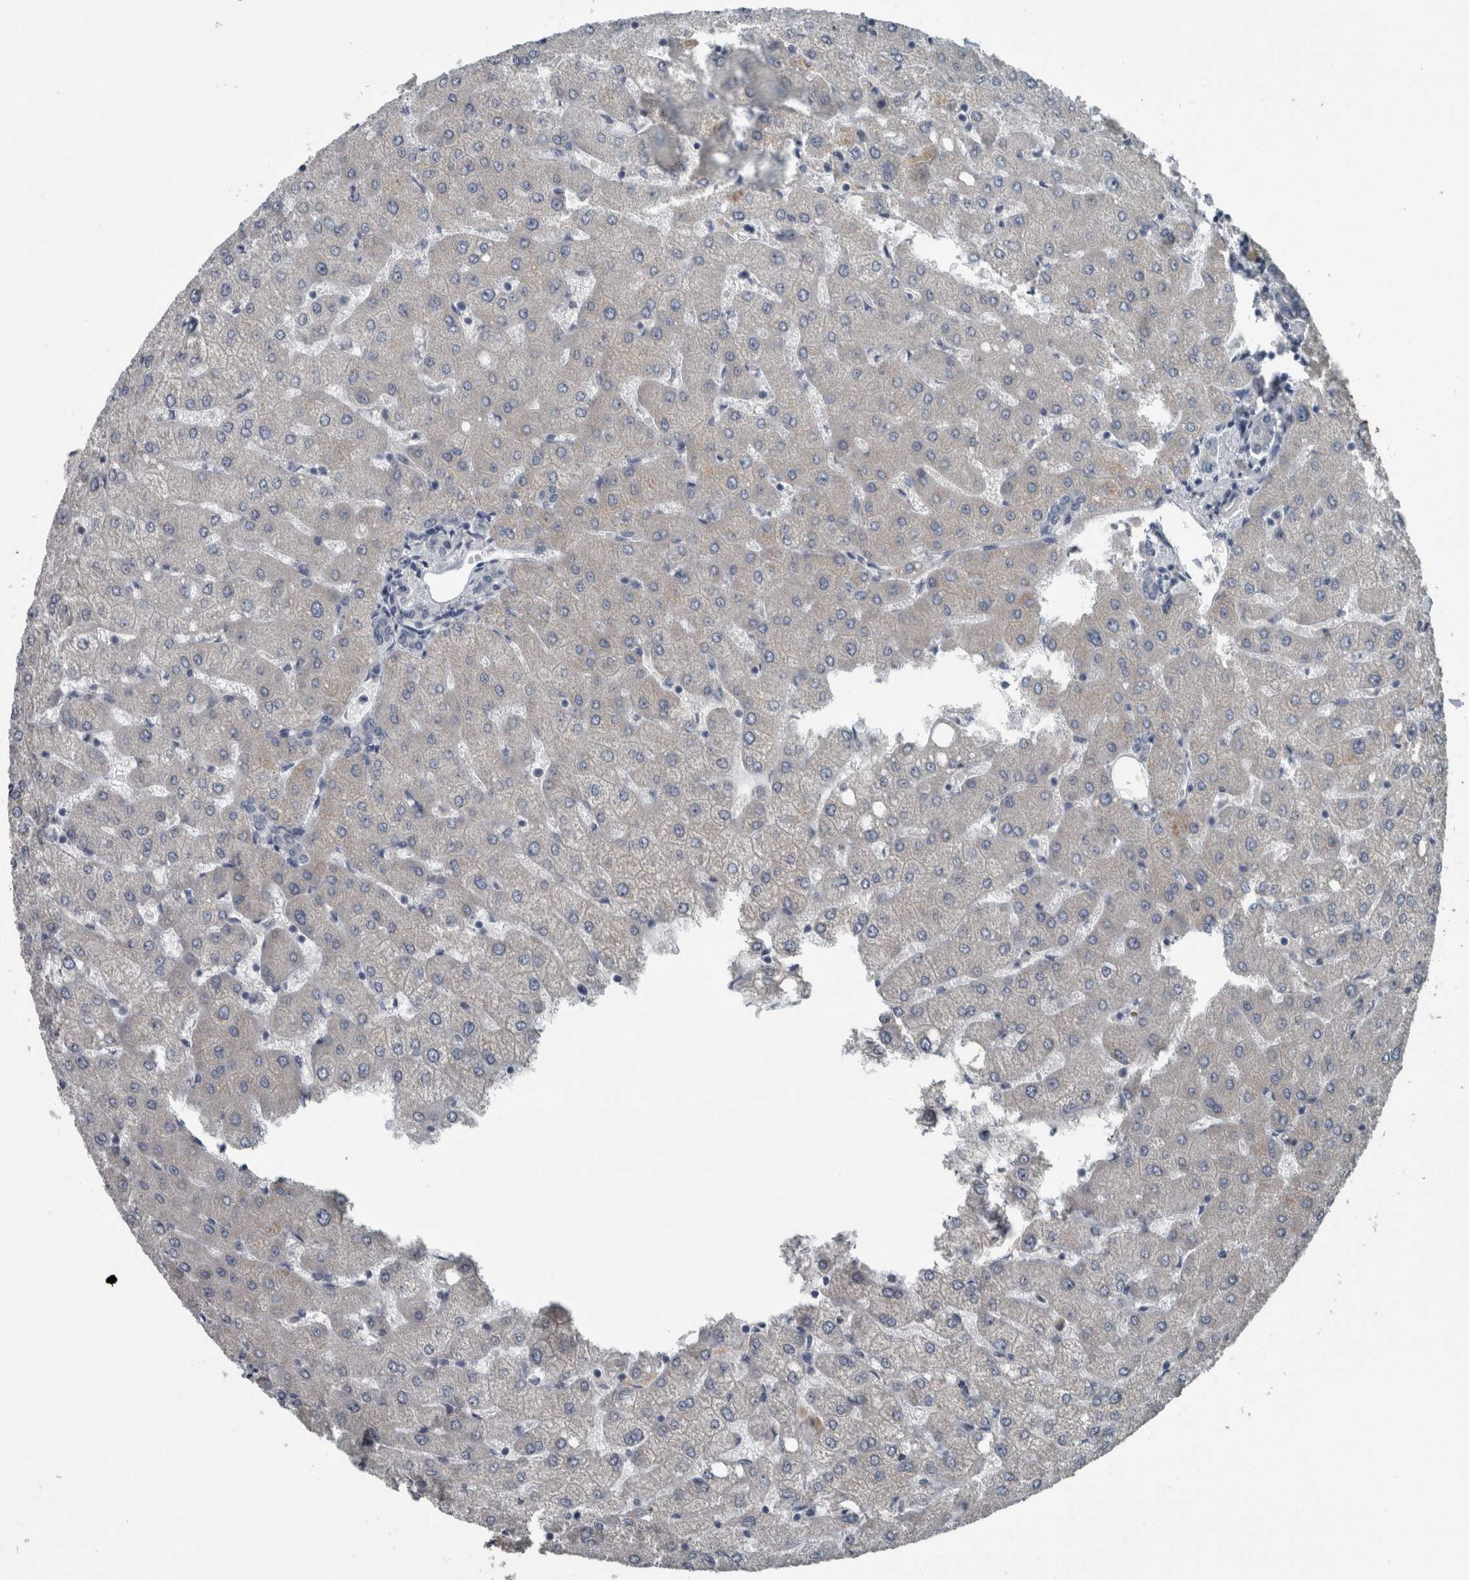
{"staining": {"intensity": "negative", "quantity": "none", "location": "none"}, "tissue": "liver", "cell_type": "Cholangiocytes", "image_type": "normal", "snomed": [{"axis": "morphology", "description": "Normal tissue, NOS"}, {"axis": "topography", "description": "Liver"}], "caption": "The image exhibits no significant staining in cholangiocytes of liver.", "gene": "KRT20", "patient": {"sex": "female", "age": 54}}